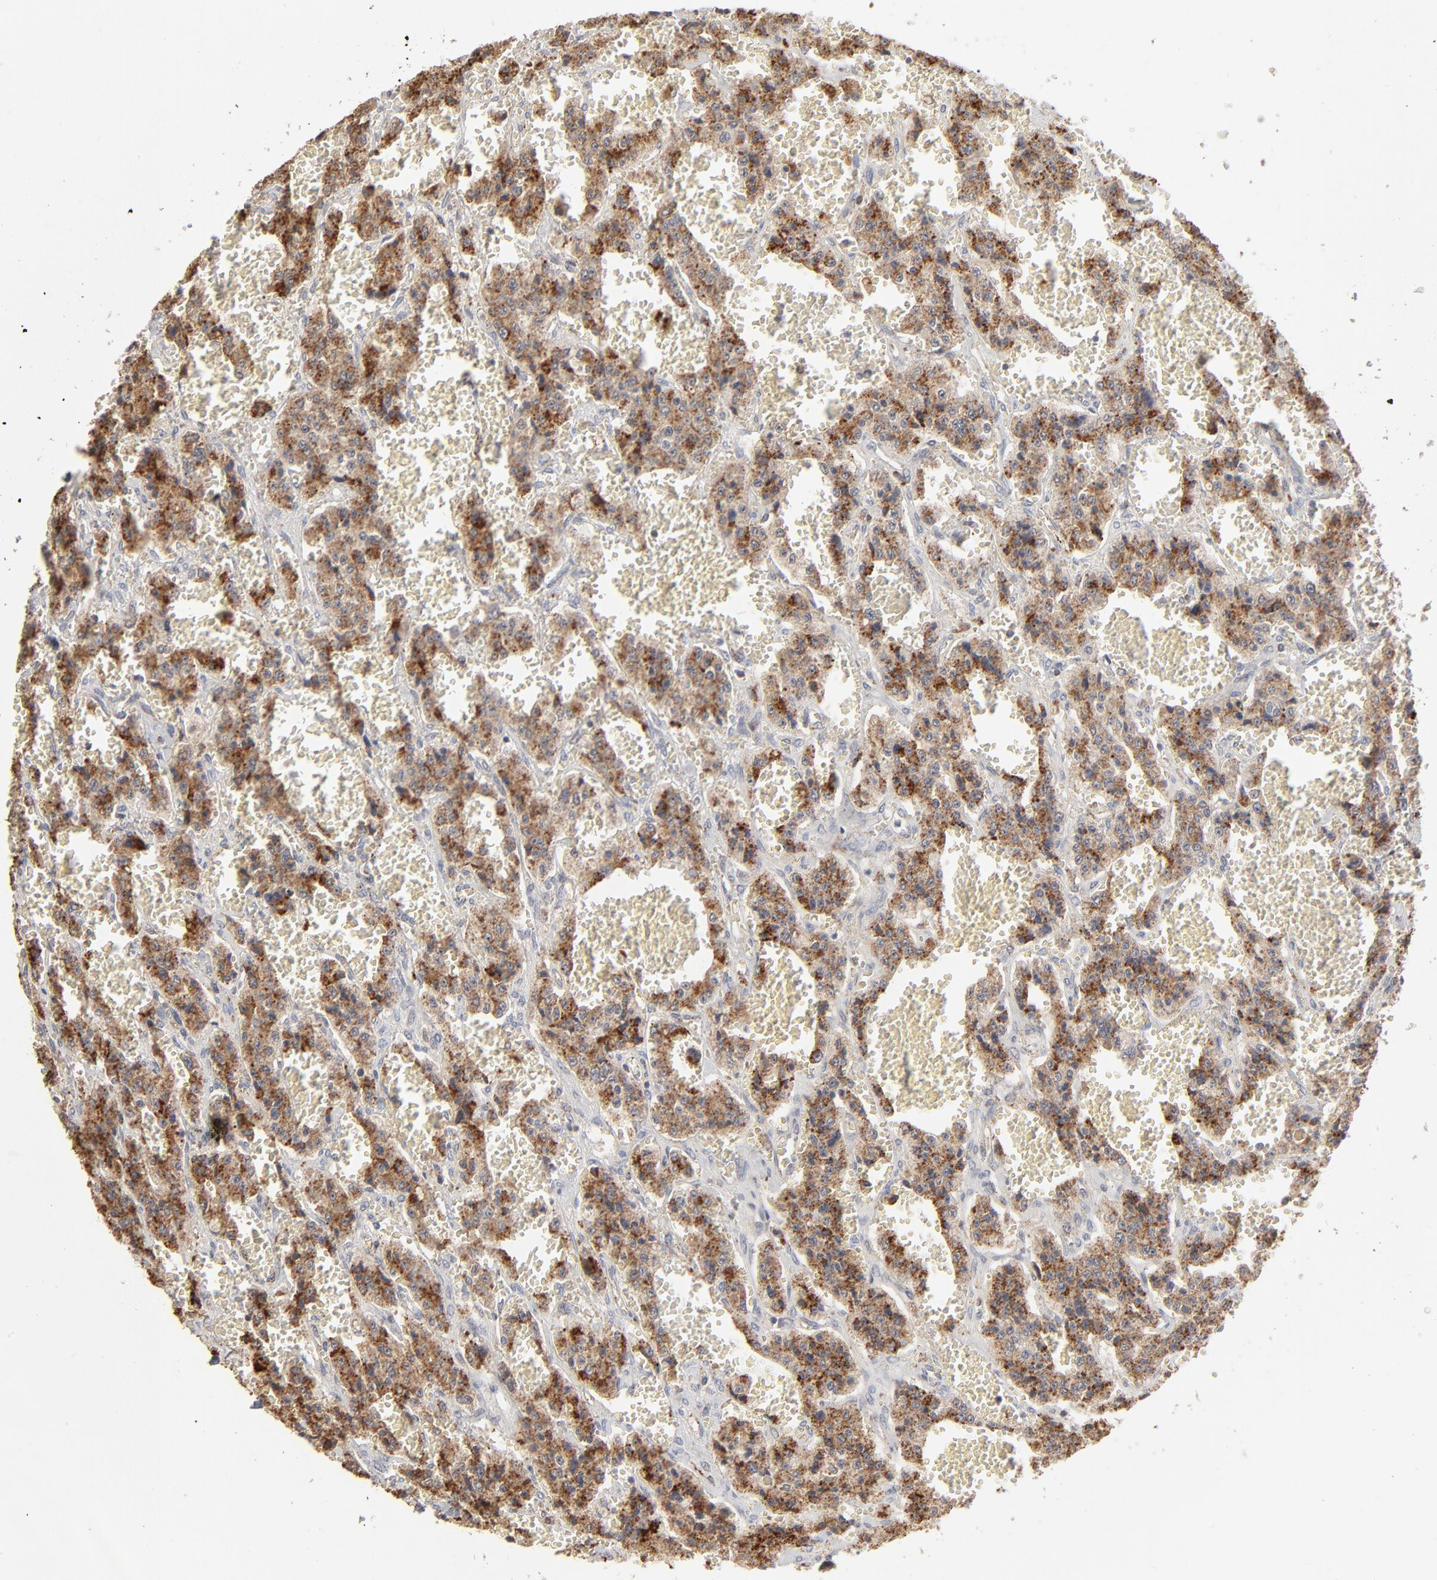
{"staining": {"intensity": "strong", "quantity": ">75%", "location": "cytoplasmic/membranous"}, "tissue": "carcinoid", "cell_type": "Tumor cells", "image_type": "cancer", "snomed": [{"axis": "morphology", "description": "Carcinoid, malignant, NOS"}, {"axis": "topography", "description": "Small intestine"}], "caption": "Human carcinoid stained for a protein (brown) reveals strong cytoplasmic/membranous positive expression in about >75% of tumor cells.", "gene": "POMT2", "patient": {"sex": "male", "age": 52}}